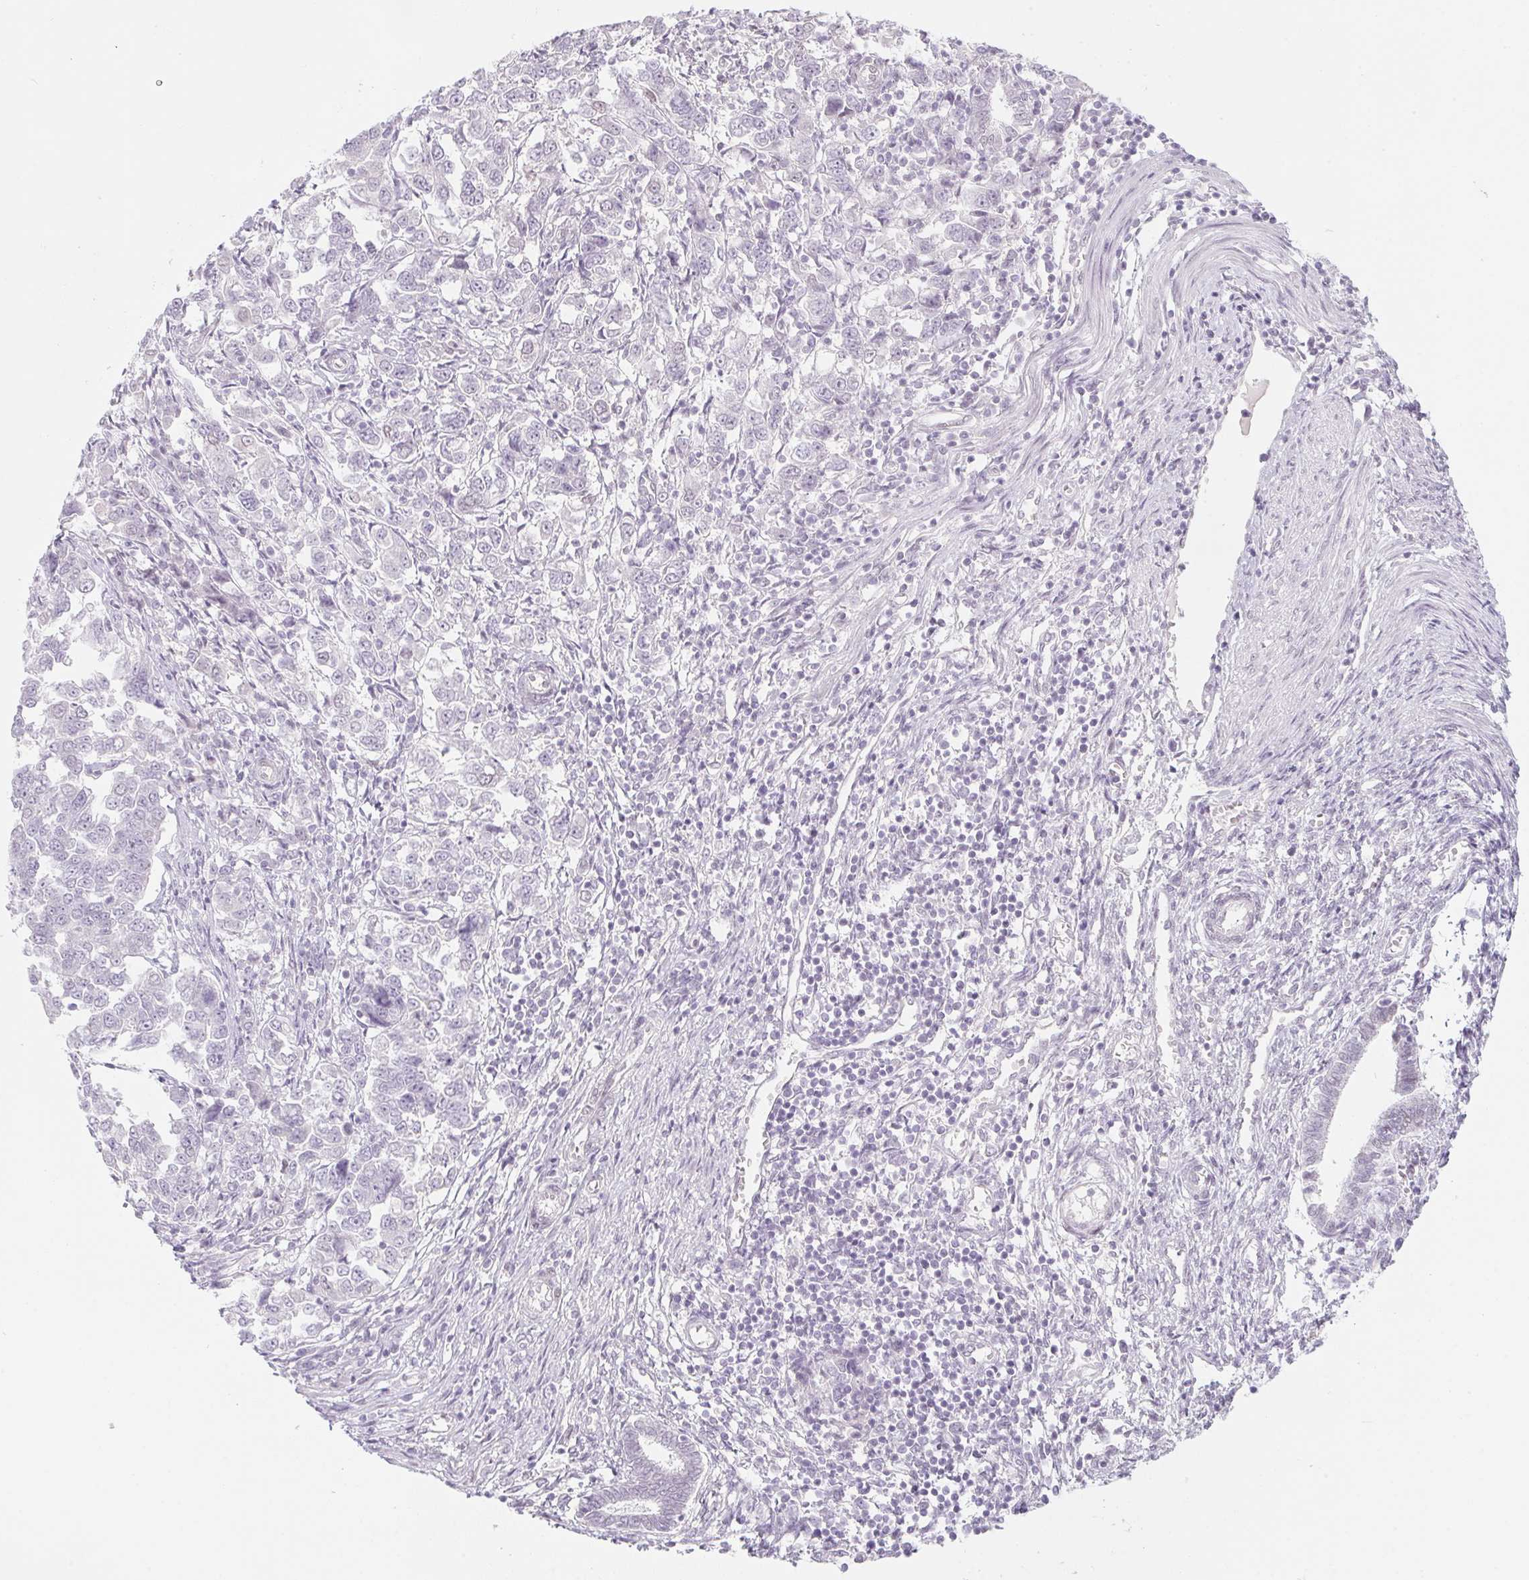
{"staining": {"intensity": "negative", "quantity": "none", "location": "none"}, "tissue": "endometrial cancer", "cell_type": "Tumor cells", "image_type": "cancer", "snomed": [{"axis": "morphology", "description": "Adenocarcinoma, NOS"}, {"axis": "topography", "description": "Endometrium"}], "caption": "DAB immunohistochemical staining of human endometrial cancer displays no significant positivity in tumor cells.", "gene": "KCNQ2", "patient": {"sex": "female", "age": 43}}